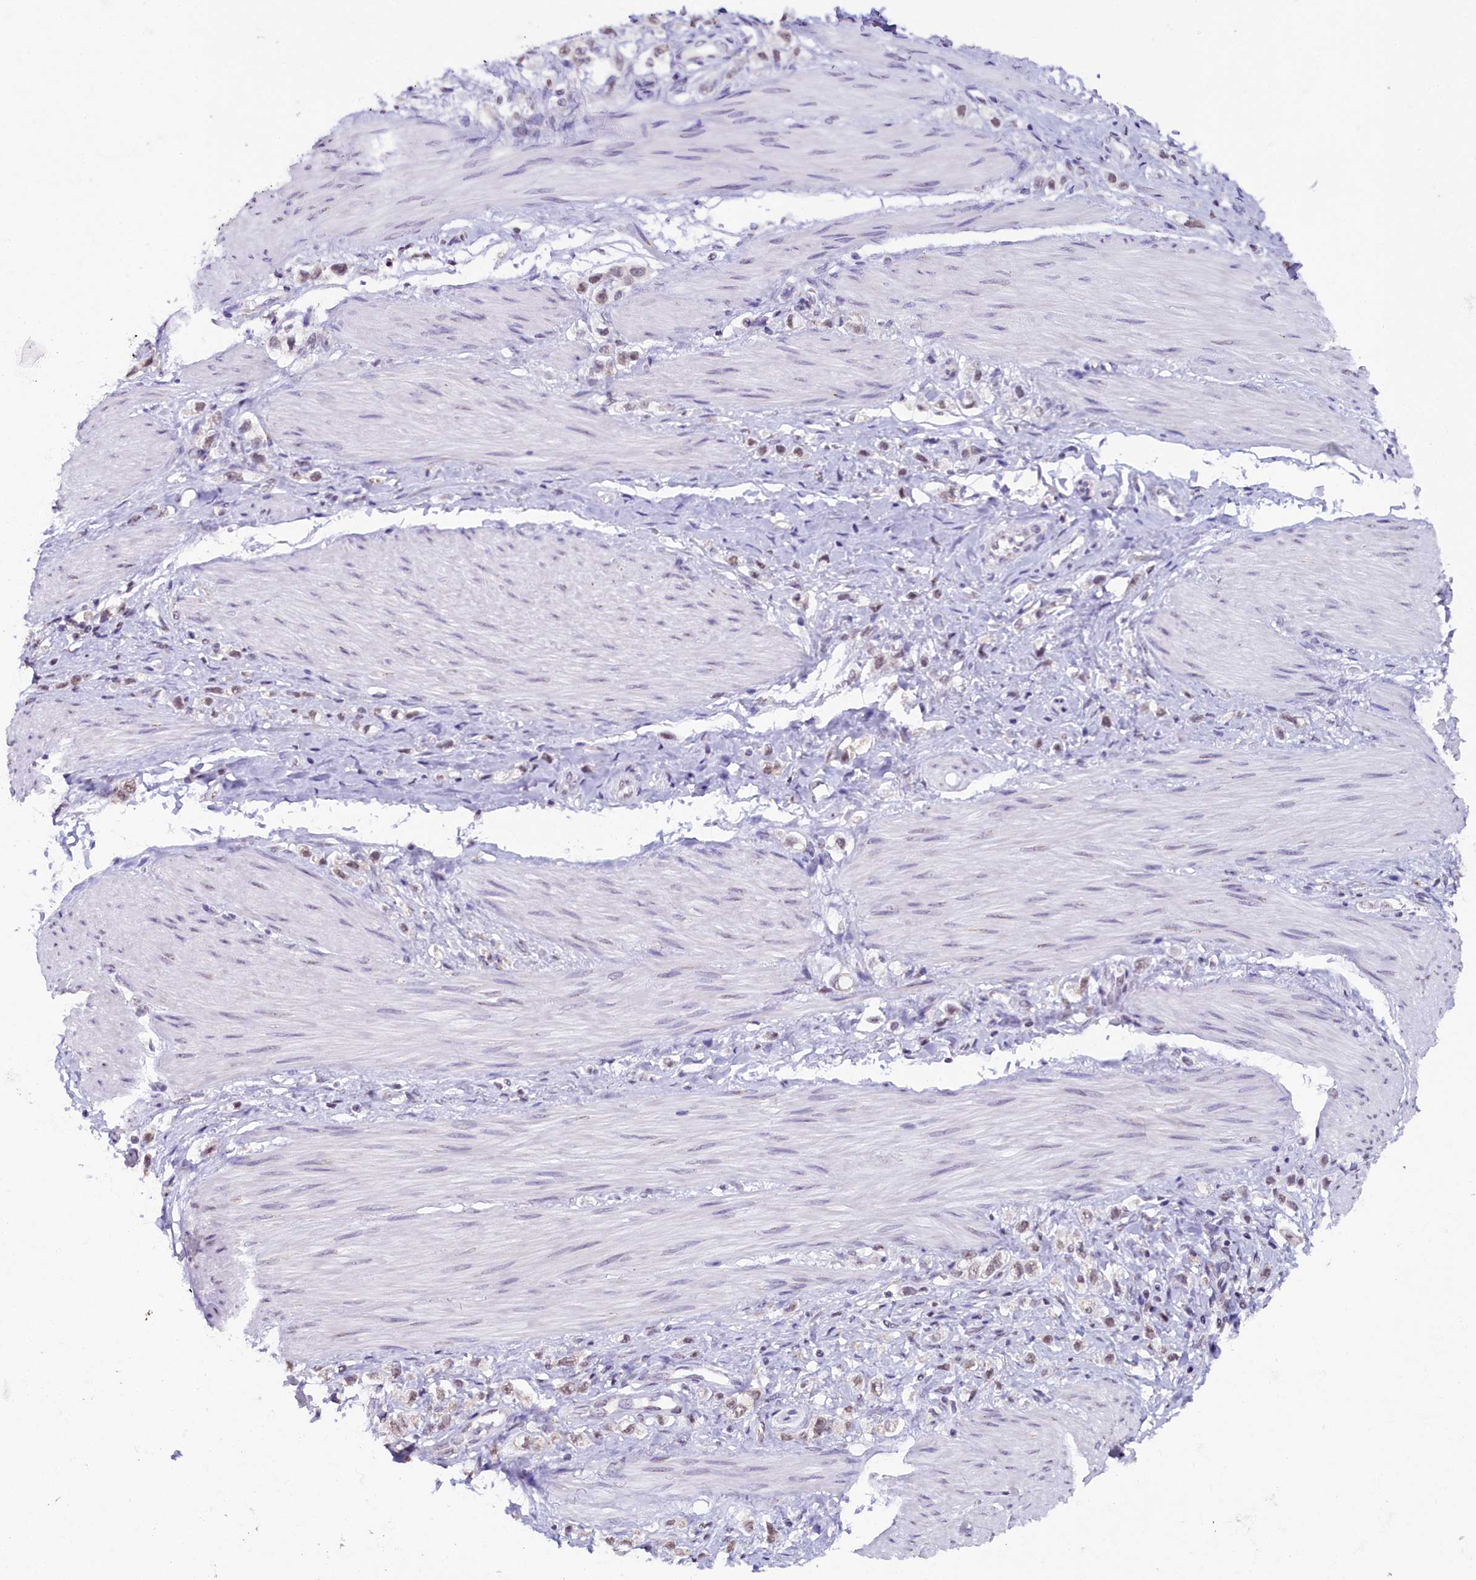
{"staining": {"intensity": "weak", "quantity": "25%-75%", "location": "nuclear"}, "tissue": "stomach cancer", "cell_type": "Tumor cells", "image_type": "cancer", "snomed": [{"axis": "morphology", "description": "Adenocarcinoma, NOS"}, {"axis": "topography", "description": "Stomach"}], "caption": "Weak nuclear positivity is identified in about 25%-75% of tumor cells in stomach cancer.", "gene": "NCBP1", "patient": {"sex": "female", "age": 65}}